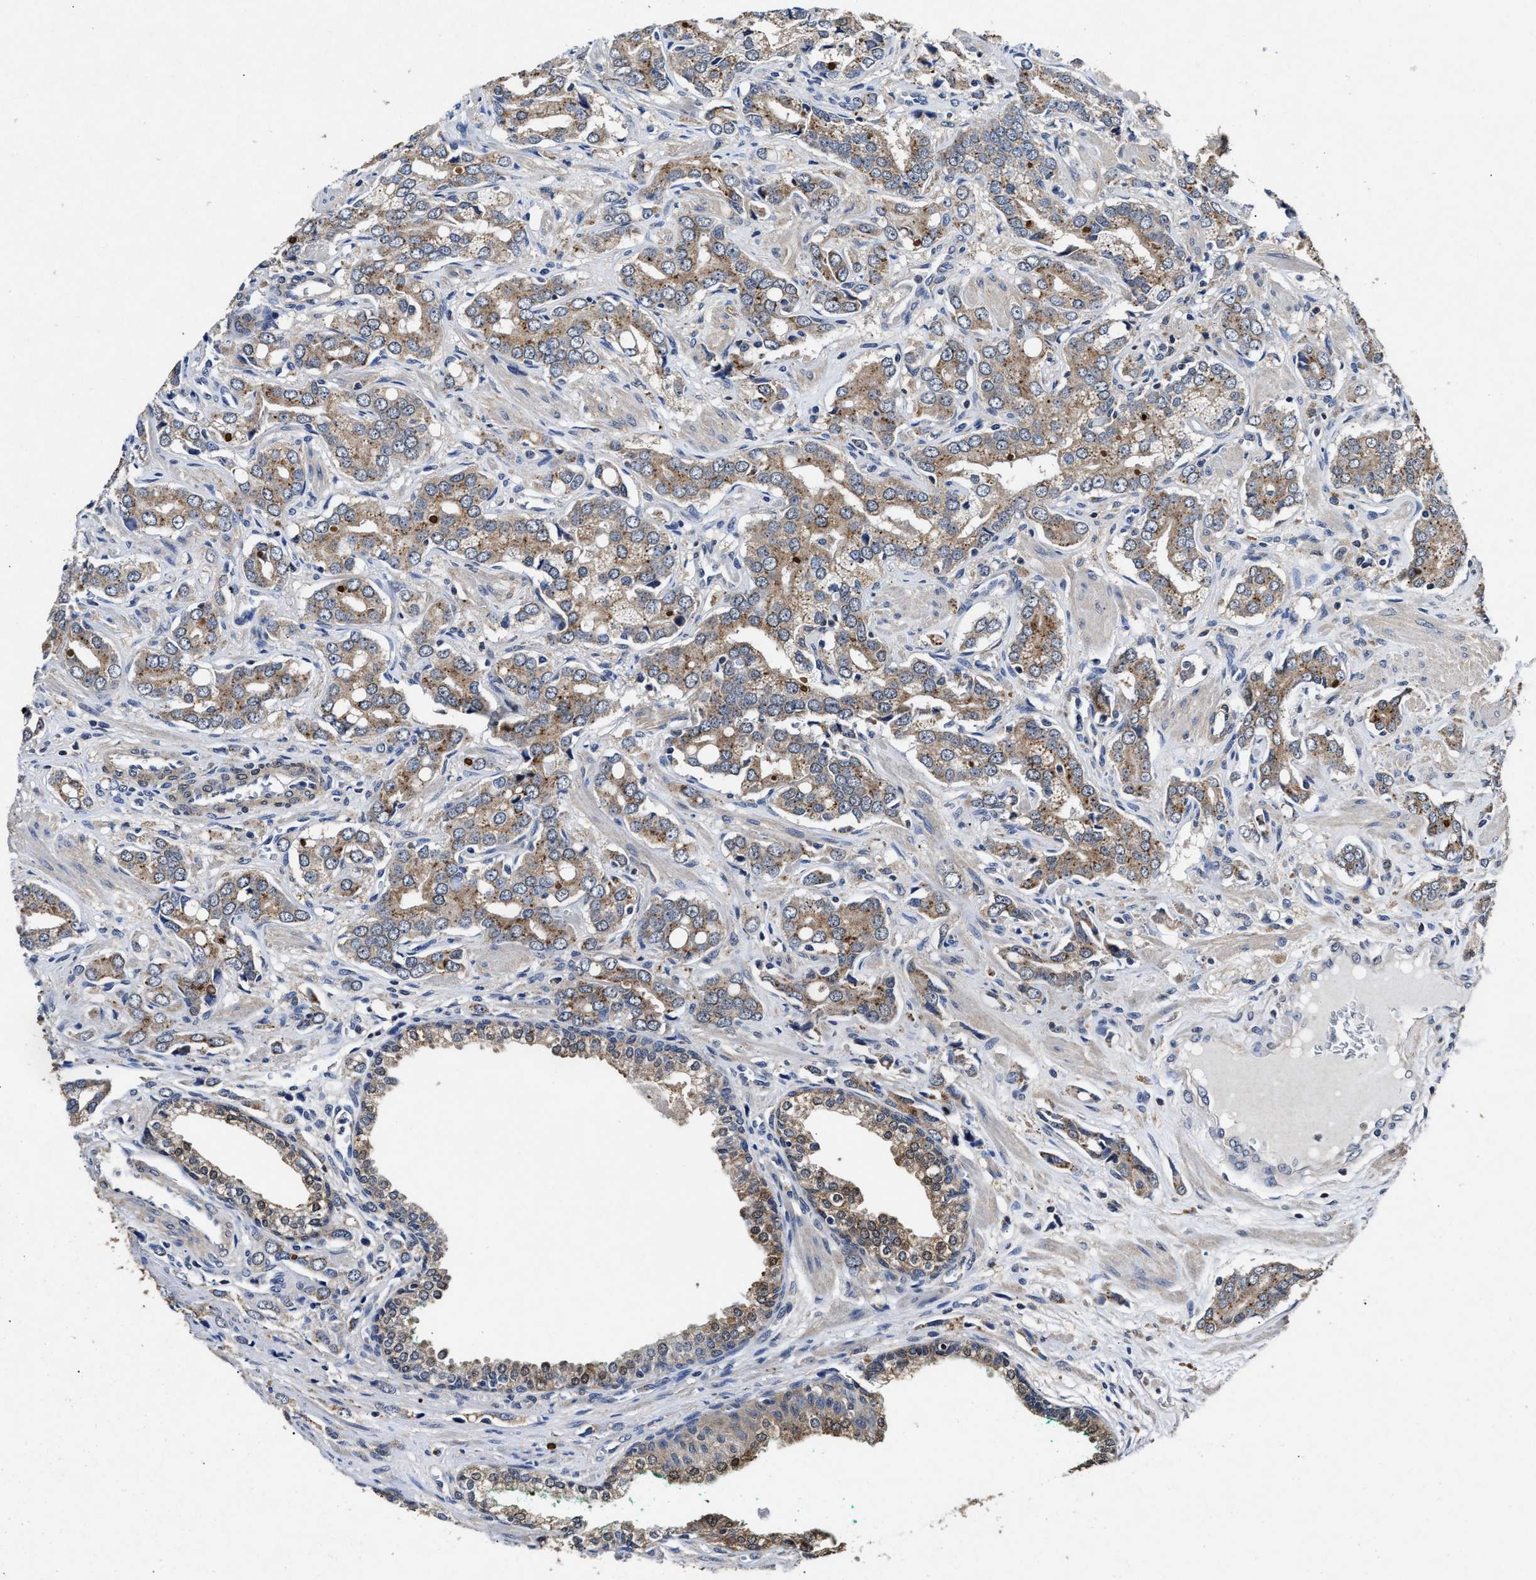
{"staining": {"intensity": "moderate", "quantity": ">75%", "location": "cytoplasmic/membranous"}, "tissue": "prostate cancer", "cell_type": "Tumor cells", "image_type": "cancer", "snomed": [{"axis": "morphology", "description": "Adenocarcinoma, High grade"}, {"axis": "topography", "description": "Prostate"}], "caption": "IHC of high-grade adenocarcinoma (prostate) shows medium levels of moderate cytoplasmic/membranous expression in about >75% of tumor cells. IHC stains the protein of interest in brown and the nuclei are stained blue.", "gene": "ACAT2", "patient": {"sex": "male", "age": 52}}